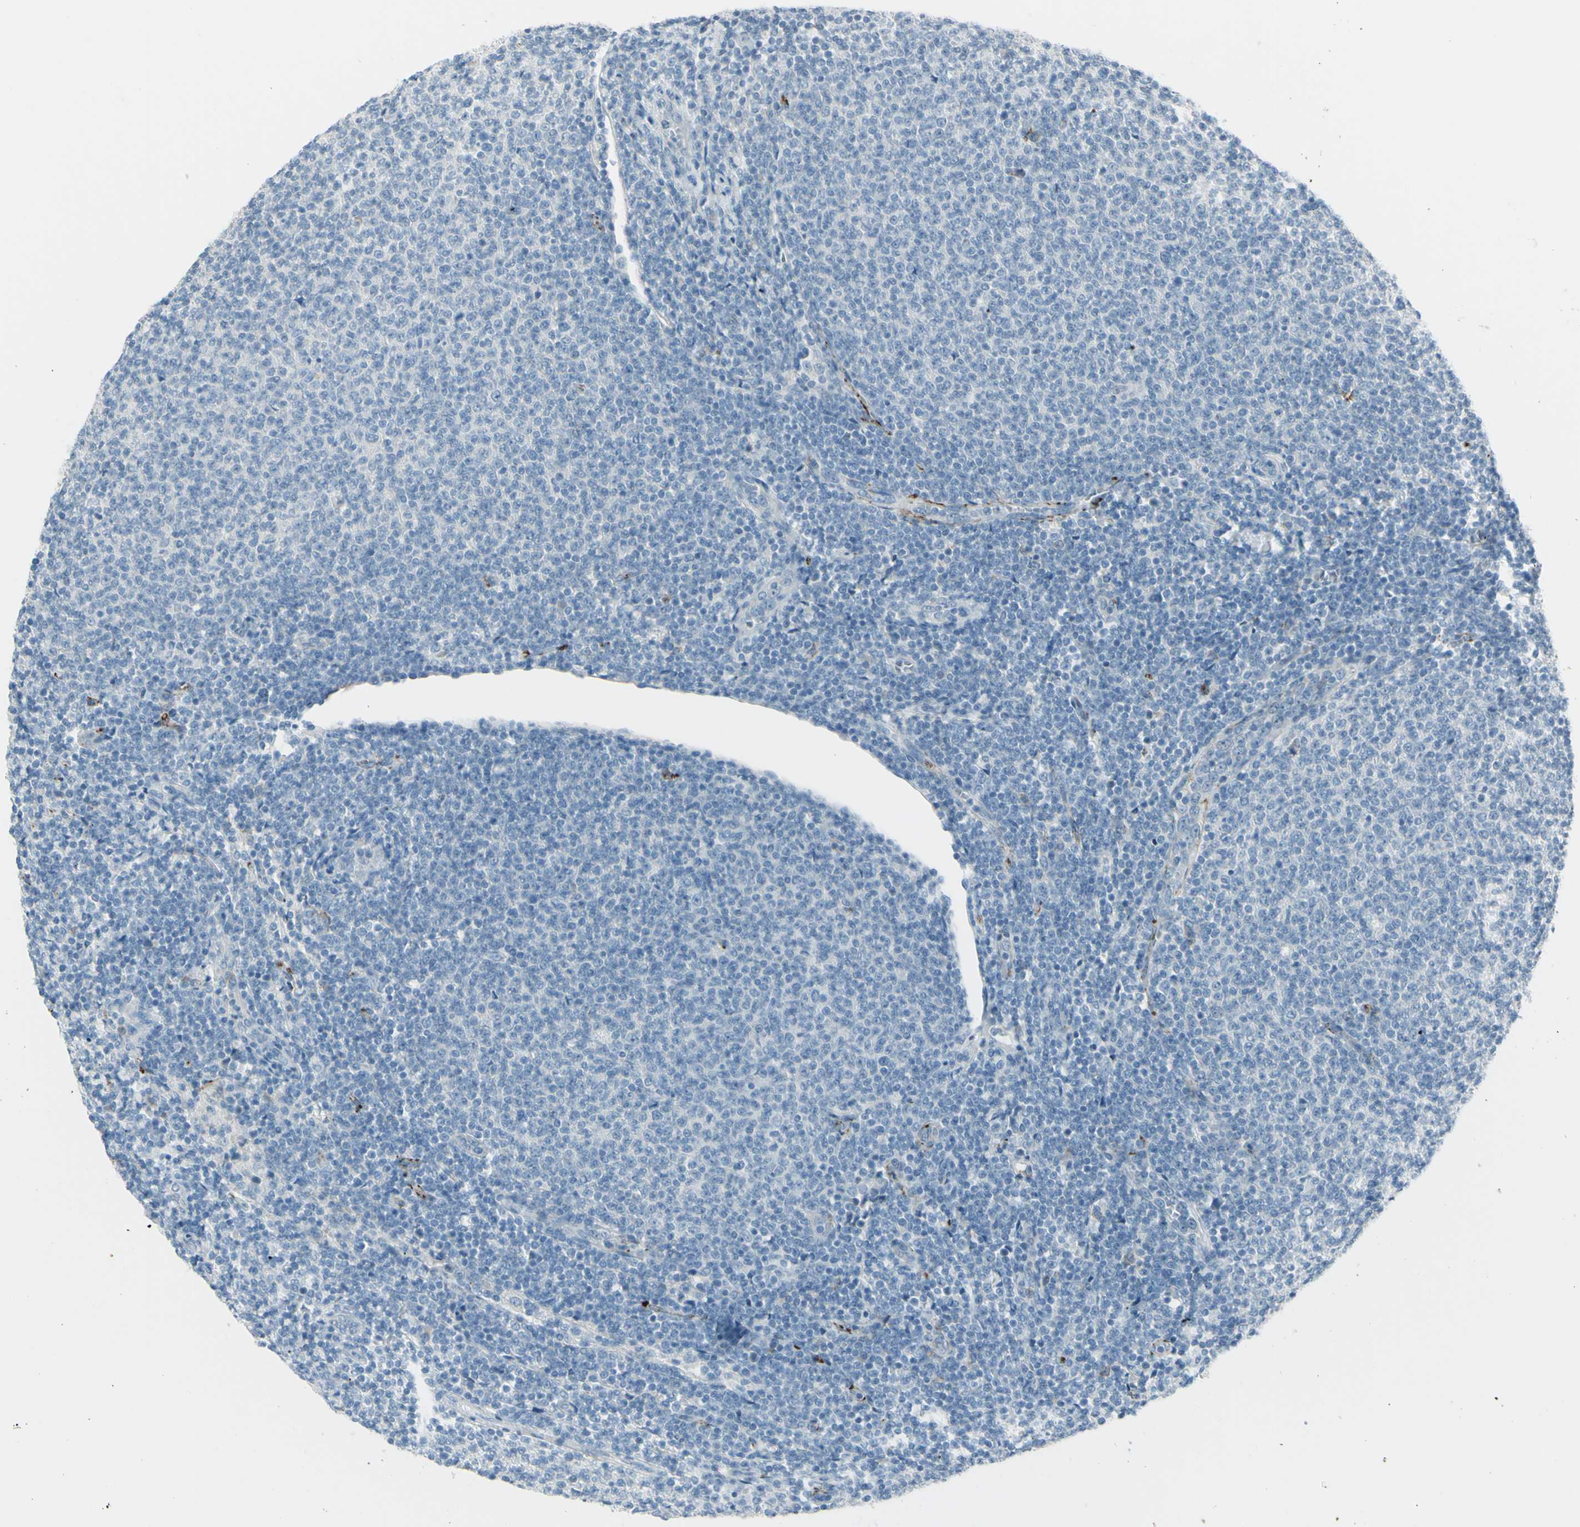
{"staining": {"intensity": "negative", "quantity": "none", "location": "none"}, "tissue": "lymphoma", "cell_type": "Tumor cells", "image_type": "cancer", "snomed": [{"axis": "morphology", "description": "Malignant lymphoma, non-Hodgkin's type, Low grade"}, {"axis": "topography", "description": "Lymph node"}], "caption": "A photomicrograph of human malignant lymphoma, non-Hodgkin's type (low-grade) is negative for staining in tumor cells.", "gene": "GPR34", "patient": {"sex": "male", "age": 66}}